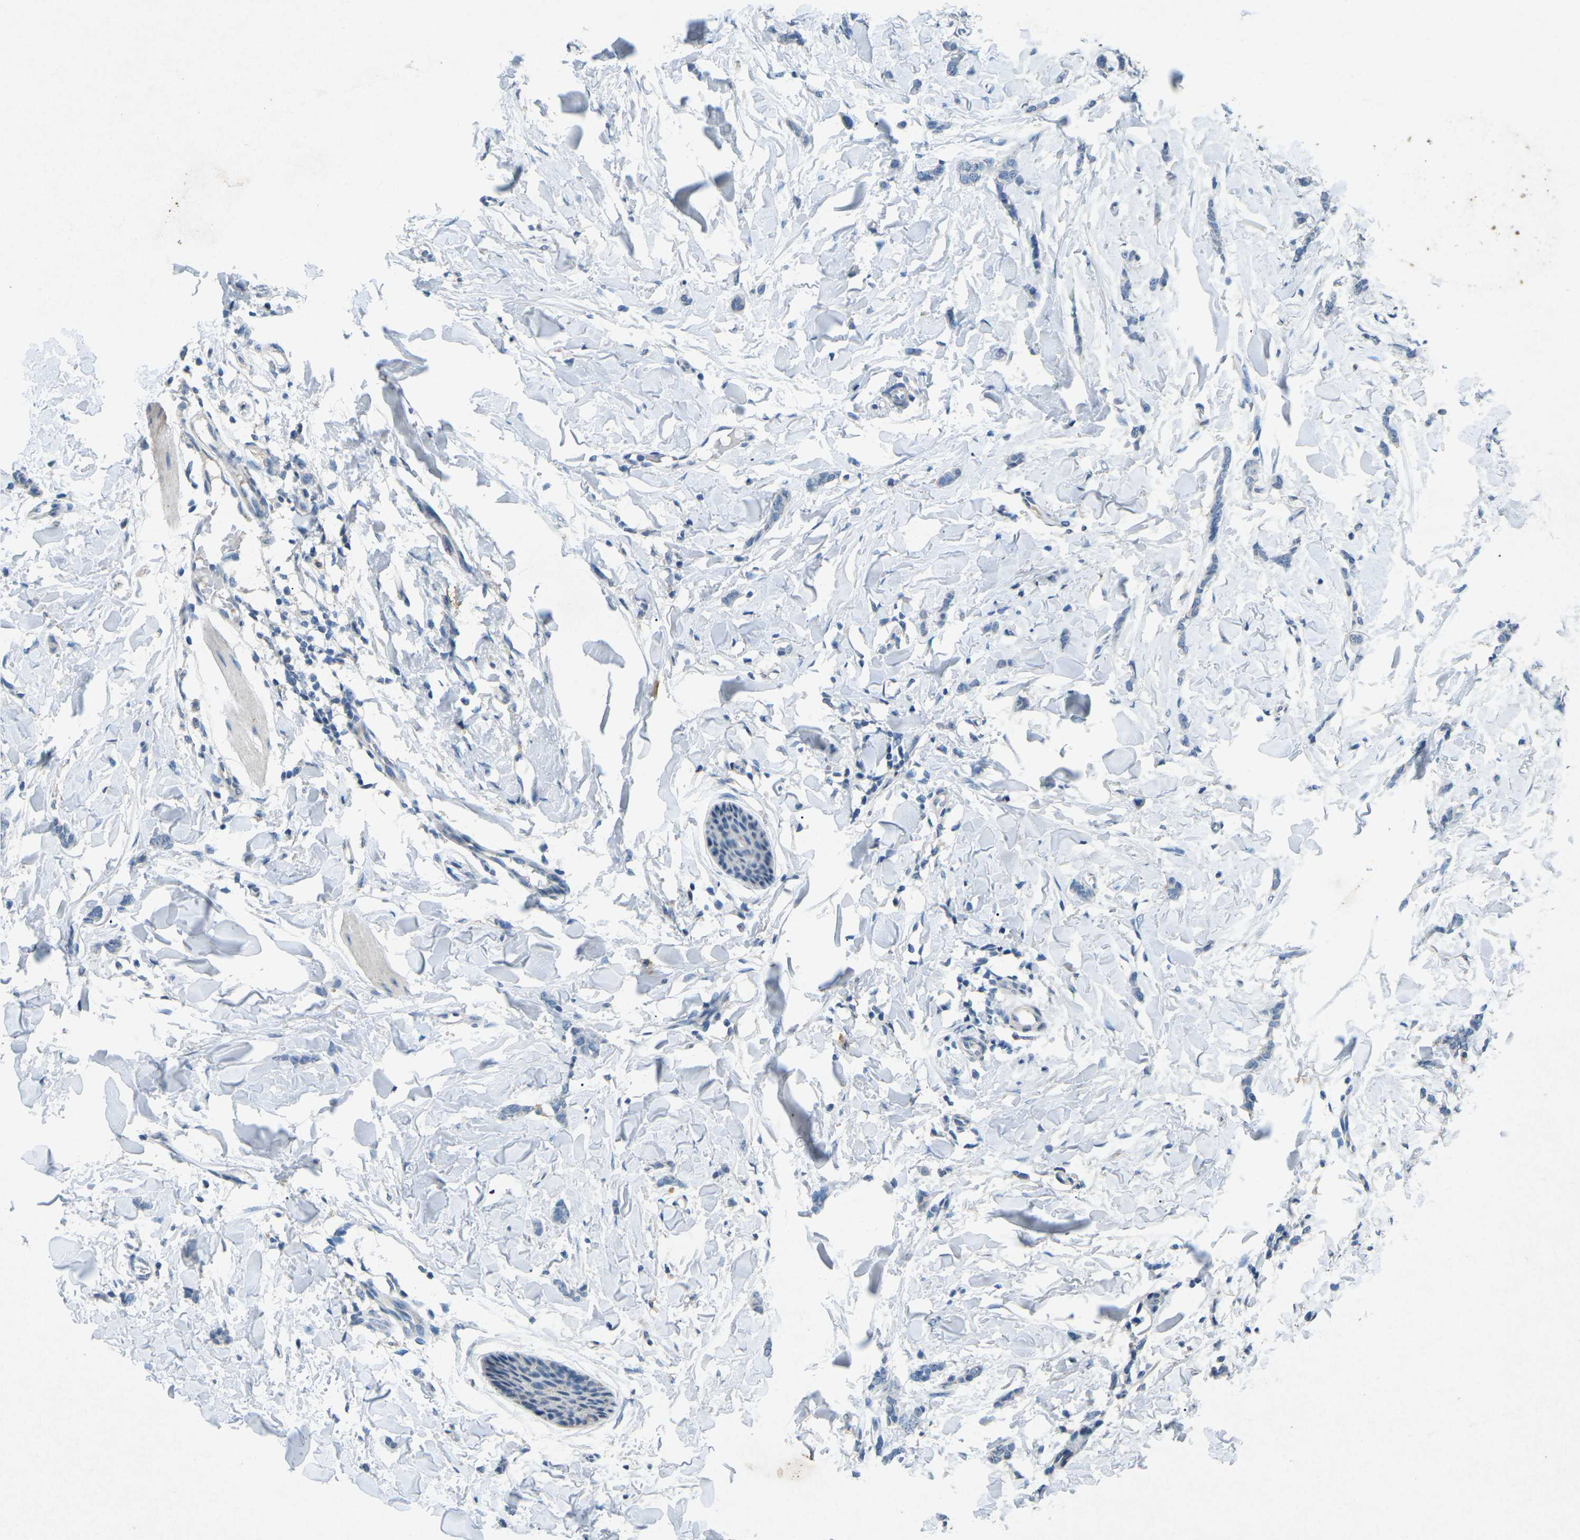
{"staining": {"intensity": "negative", "quantity": "none", "location": "none"}, "tissue": "breast cancer", "cell_type": "Tumor cells", "image_type": "cancer", "snomed": [{"axis": "morphology", "description": "Lobular carcinoma"}, {"axis": "topography", "description": "Skin"}, {"axis": "topography", "description": "Breast"}], "caption": "Protein analysis of breast cancer (lobular carcinoma) demonstrates no significant expression in tumor cells.", "gene": "A1BG", "patient": {"sex": "female", "age": 46}}